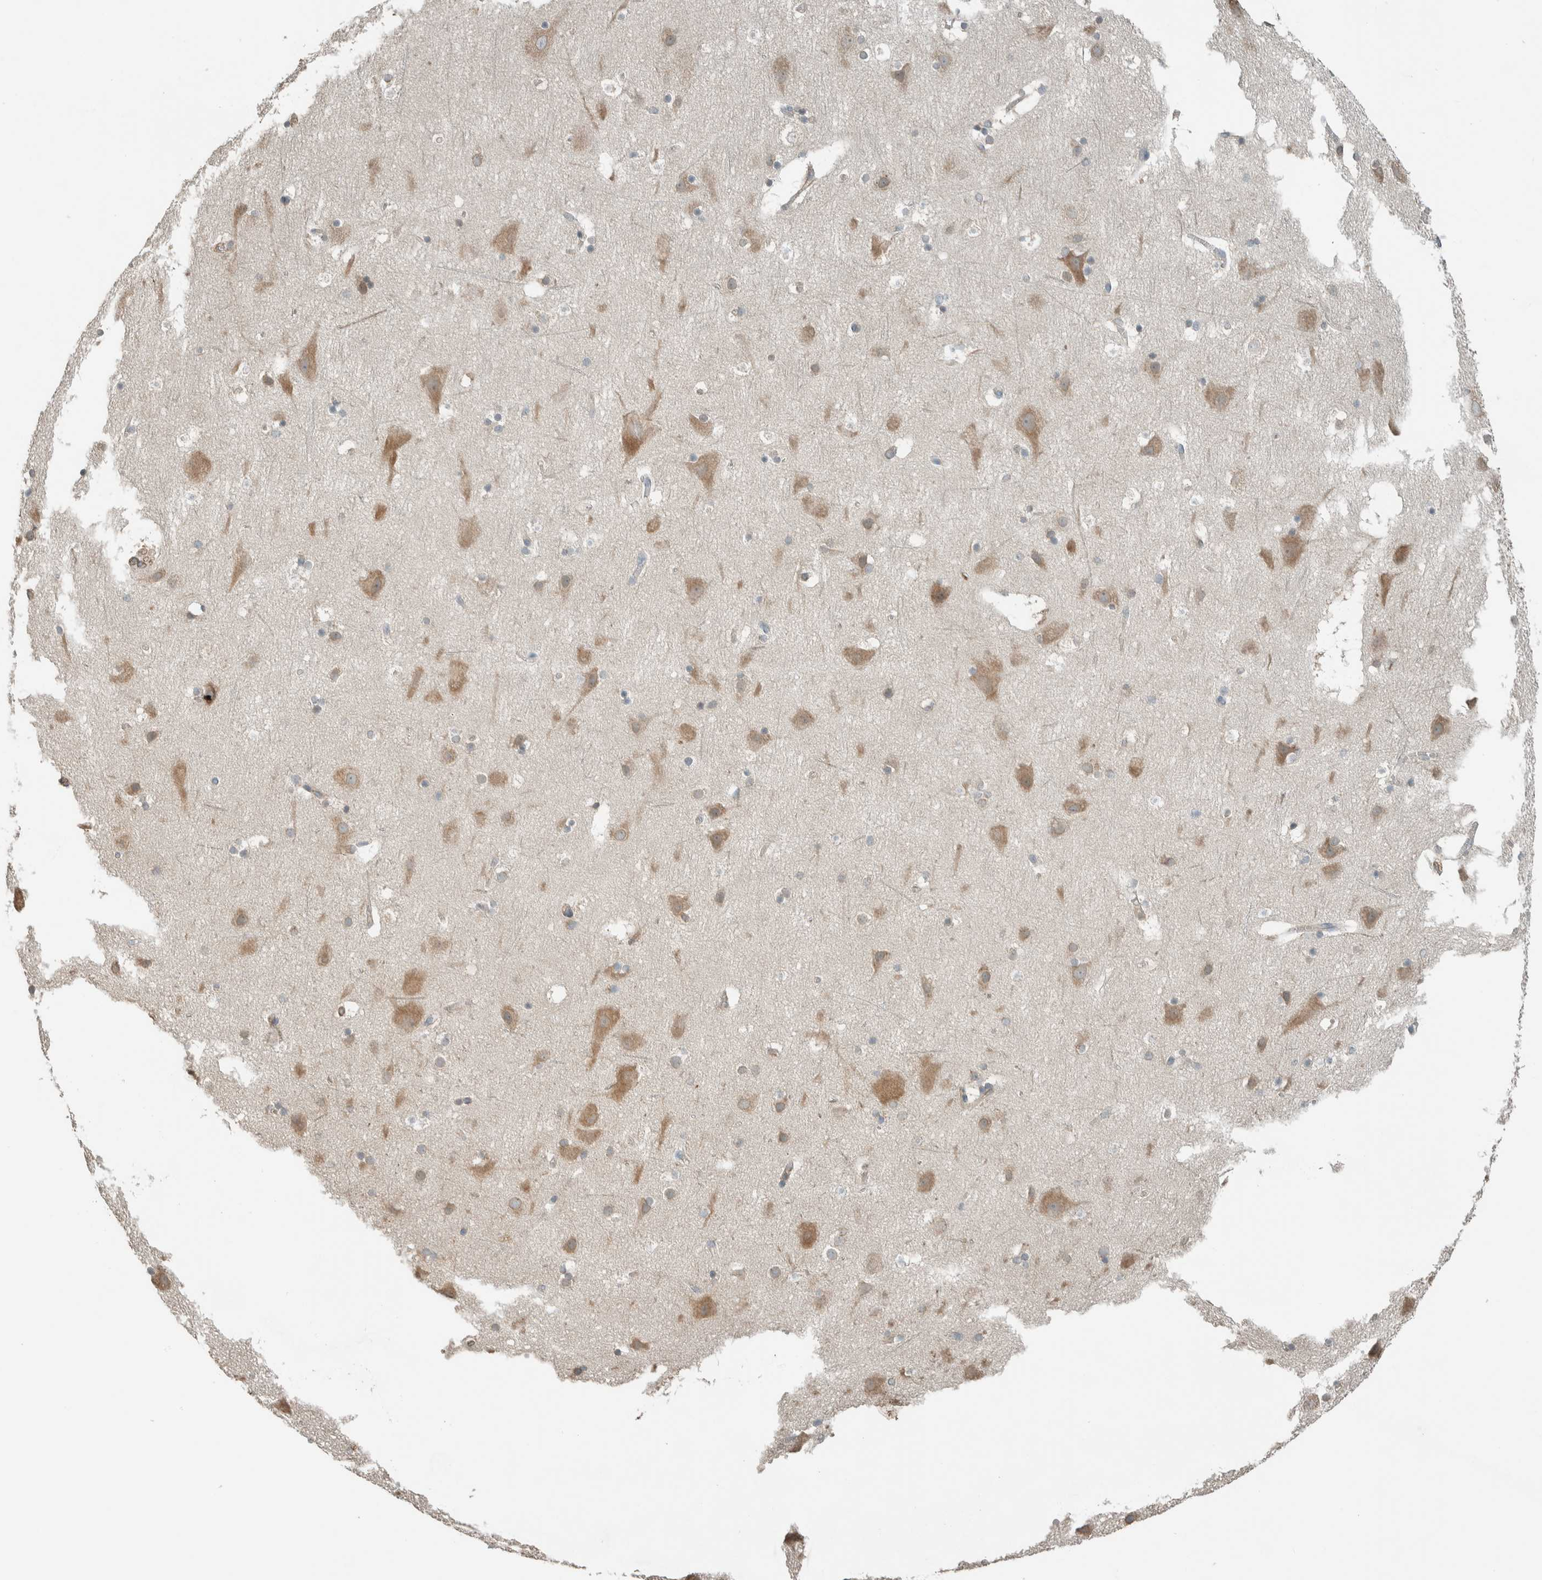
{"staining": {"intensity": "negative", "quantity": "none", "location": "none"}, "tissue": "cerebral cortex", "cell_type": "Endothelial cells", "image_type": "normal", "snomed": [{"axis": "morphology", "description": "Normal tissue, NOS"}, {"axis": "topography", "description": "Cerebral cortex"}], "caption": "Normal cerebral cortex was stained to show a protein in brown. There is no significant staining in endothelial cells.", "gene": "SEL1L", "patient": {"sex": "male", "age": 45}}